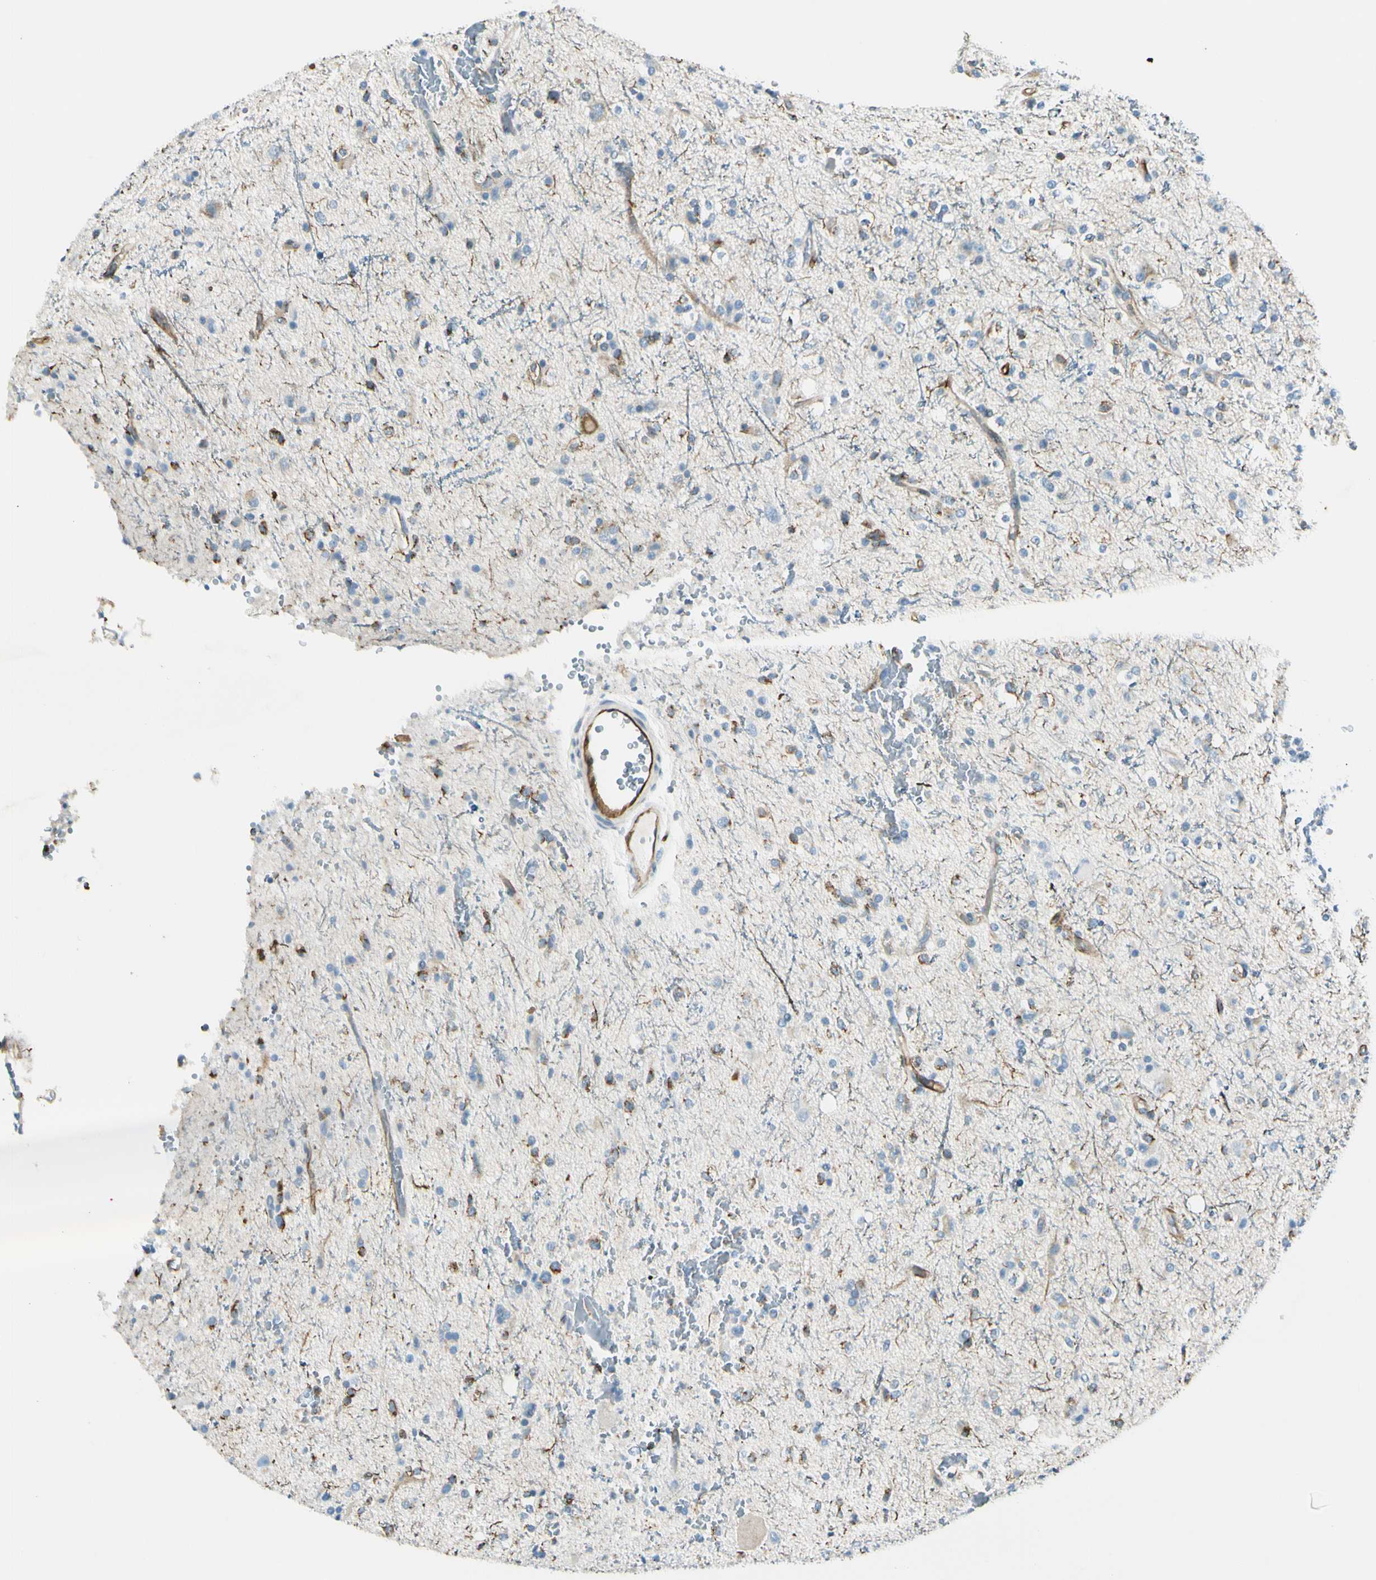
{"staining": {"intensity": "negative", "quantity": "none", "location": "none"}, "tissue": "glioma", "cell_type": "Tumor cells", "image_type": "cancer", "snomed": [{"axis": "morphology", "description": "Glioma, malignant, High grade"}, {"axis": "topography", "description": "Brain"}], "caption": "This is a micrograph of IHC staining of malignant high-grade glioma, which shows no staining in tumor cells. Nuclei are stained in blue.", "gene": "CD93", "patient": {"sex": "male", "age": 47}}